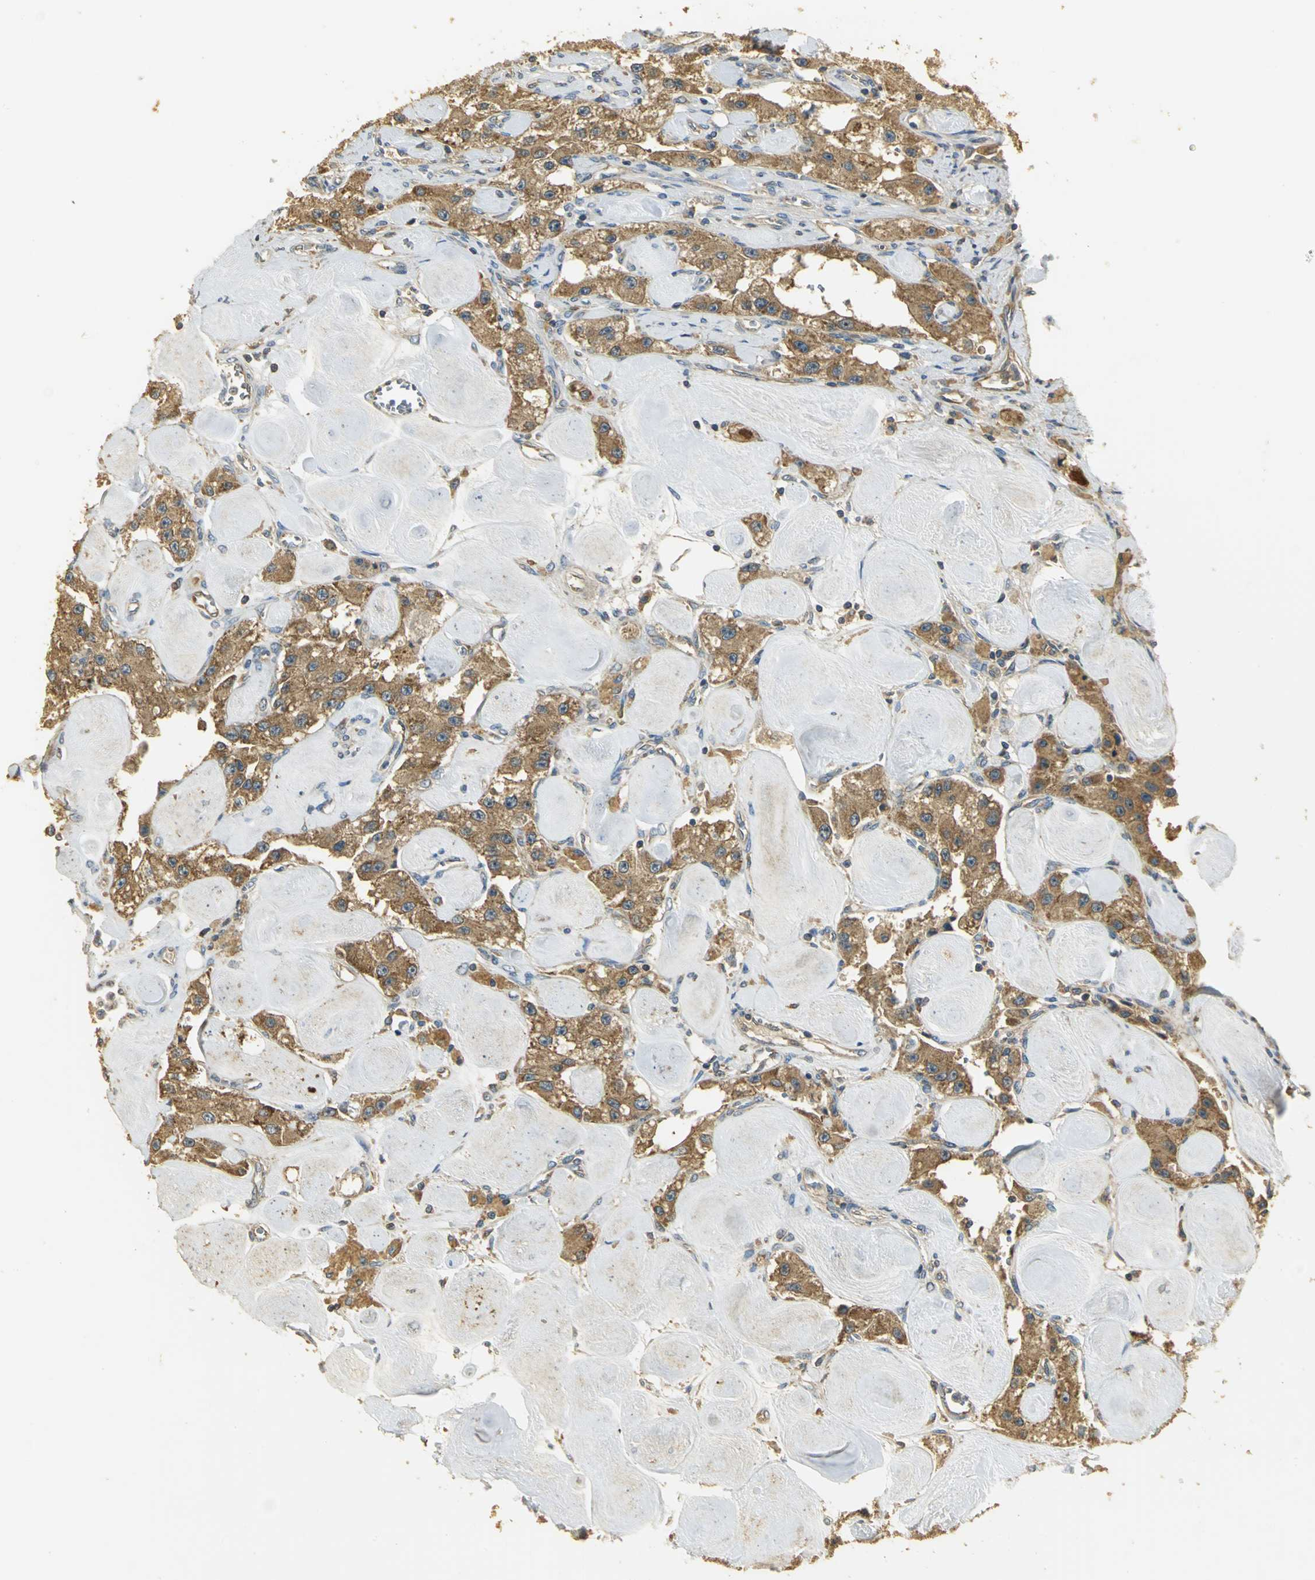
{"staining": {"intensity": "moderate", "quantity": ">75%", "location": "cytoplasmic/membranous"}, "tissue": "carcinoid", "cell_type": "Tumor cells", "image_type": "cancer", "snomed": [{"axis": "morphology", "description": "Carcinoid, malignant, NOS"}, {"axis": "topography", "description": "Pancreas"}], "caption": "Carcinoid (malignant) was stained to show a protein in brown. There is medium levels of moderate cytoplasmic/membranous expression in about >75% of tumor cells.", "gene": "RARS1", "patient": {"sex": "male", "age": 41}}